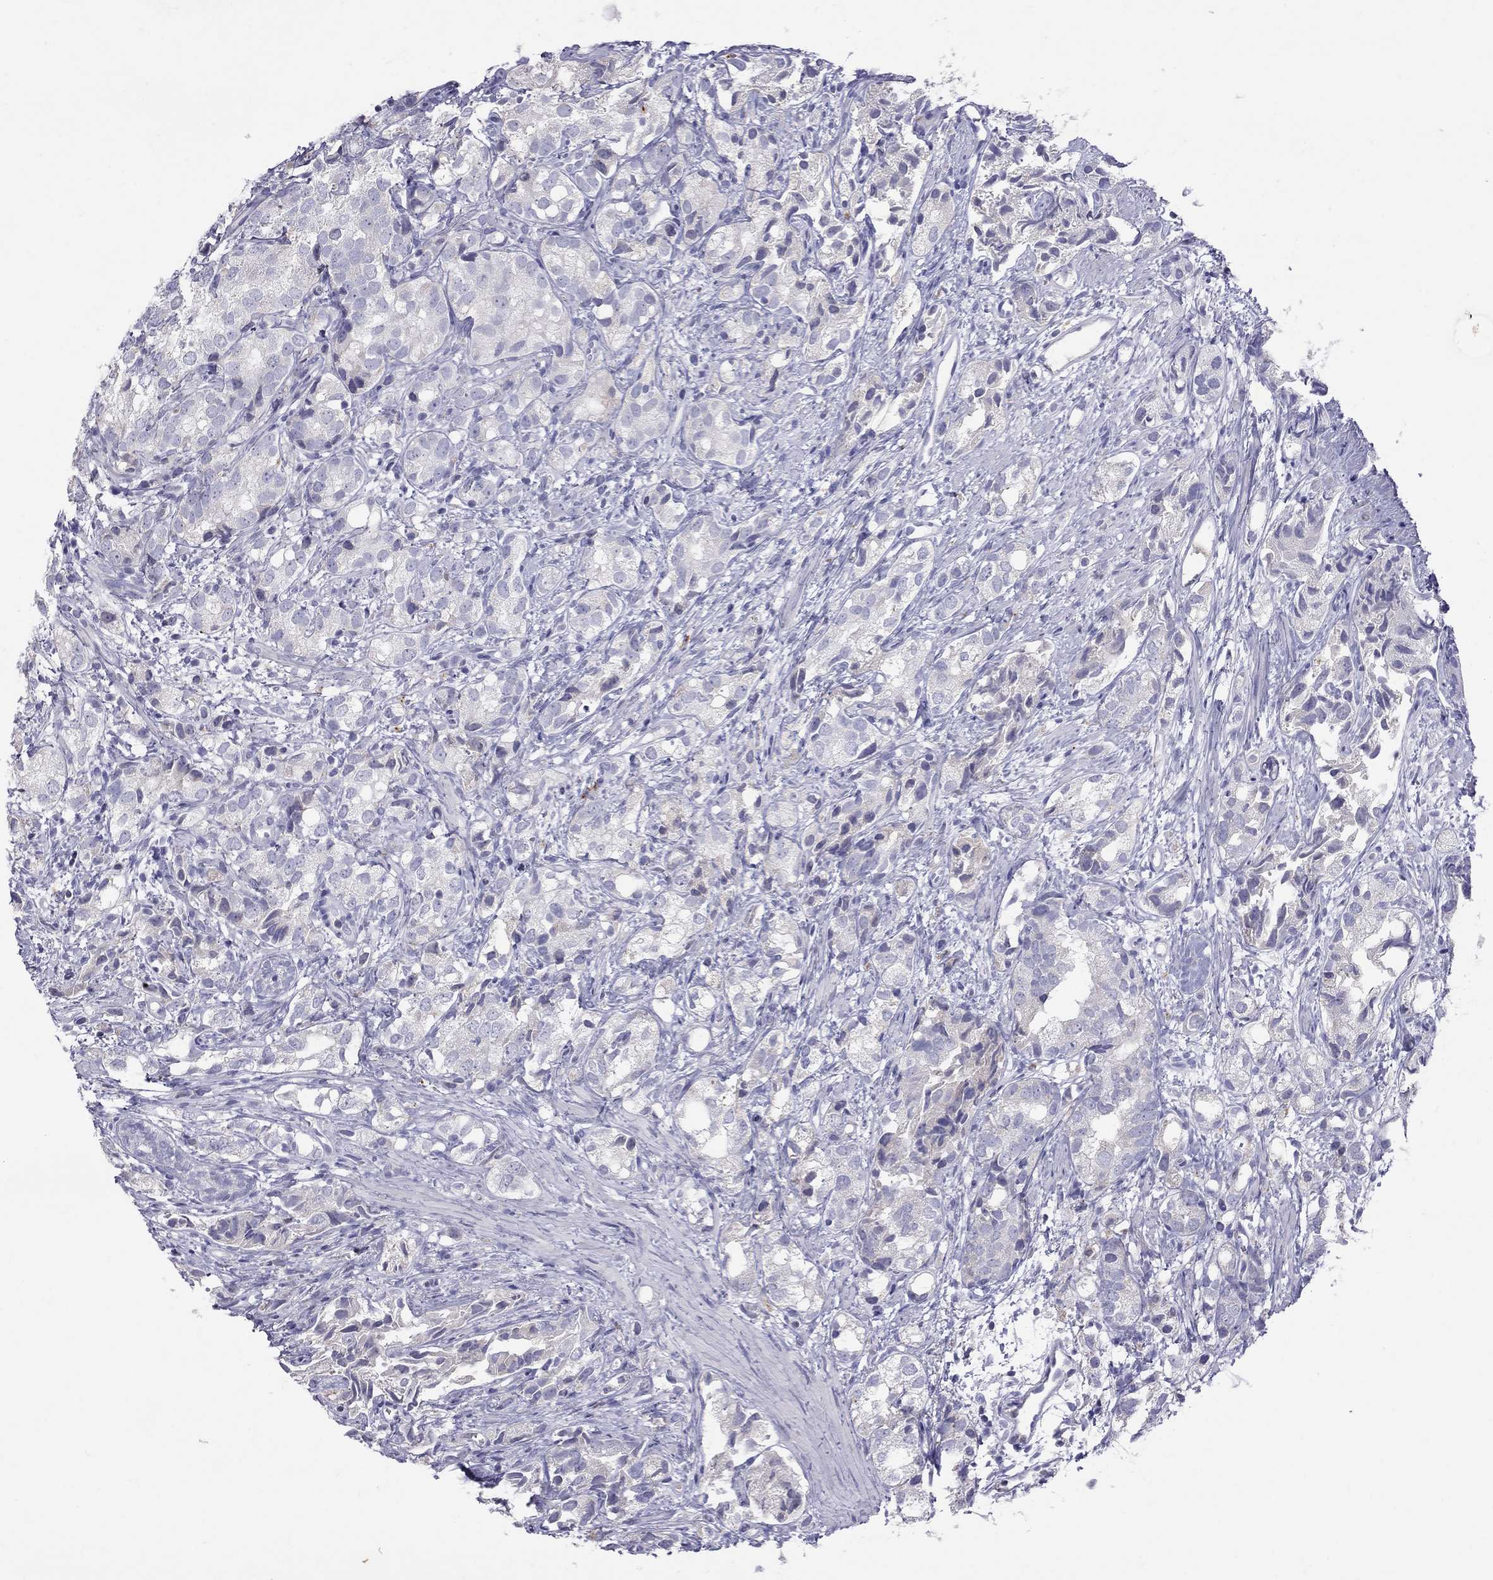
{"staining": {"intensity": "negative", "quantity": "none", "location": "none"}, "tissue": "prostate cancer", "cell_type": "Tumor cells", "image_type": "cancer", "snomed": [{"axis": "morphology", "description": "Adenocarcinoma, High grade"}, {"axis": "topography", "description": "Prostate"}], "caption": "High power microscopy image of an immunohistochemistry (IHC) micrograph of prostate high-grade adenocarcinoma, revealing no significant staining in tumor cells.", "gene": "MUC16", "patient": {"sex": "male", "age": 82}}